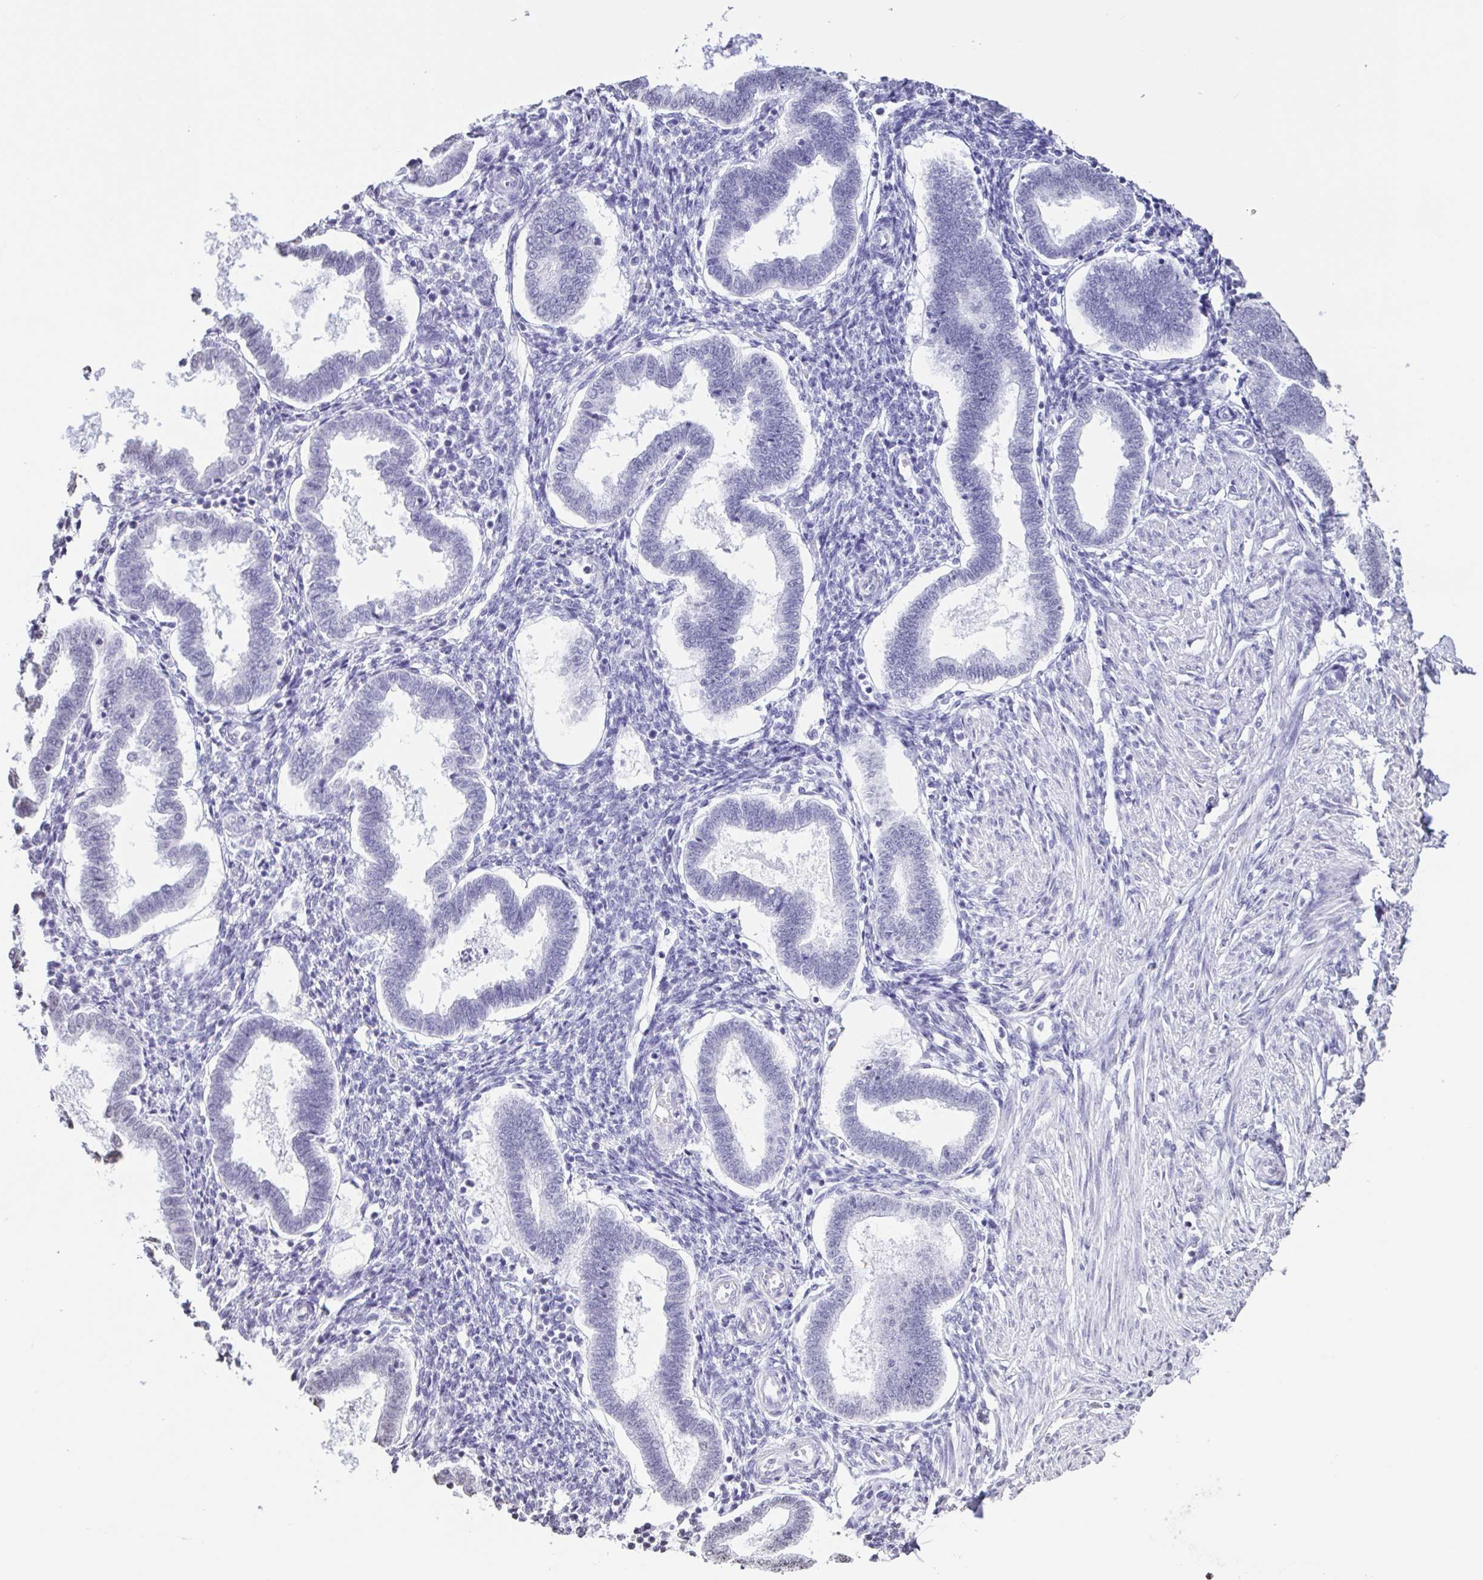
{"staining": {"intensity": "negative", "quantity": "none", "location": "none"}, "tissue": "endometrium", "cell_type": "Cells in endometrial stroma", "image_type": "normal", "snomed": [{"axis": "morphology", "description": "Normal tissue, NOS"}, {"axis": "topography", "description": "Endometrium"}], "caption": "This is an IHC image of benign human endometrium. There is no expression in cells in endometrial stroma.", "gene": "VCX2", "patient": {"sex": "female", "age": 24}}